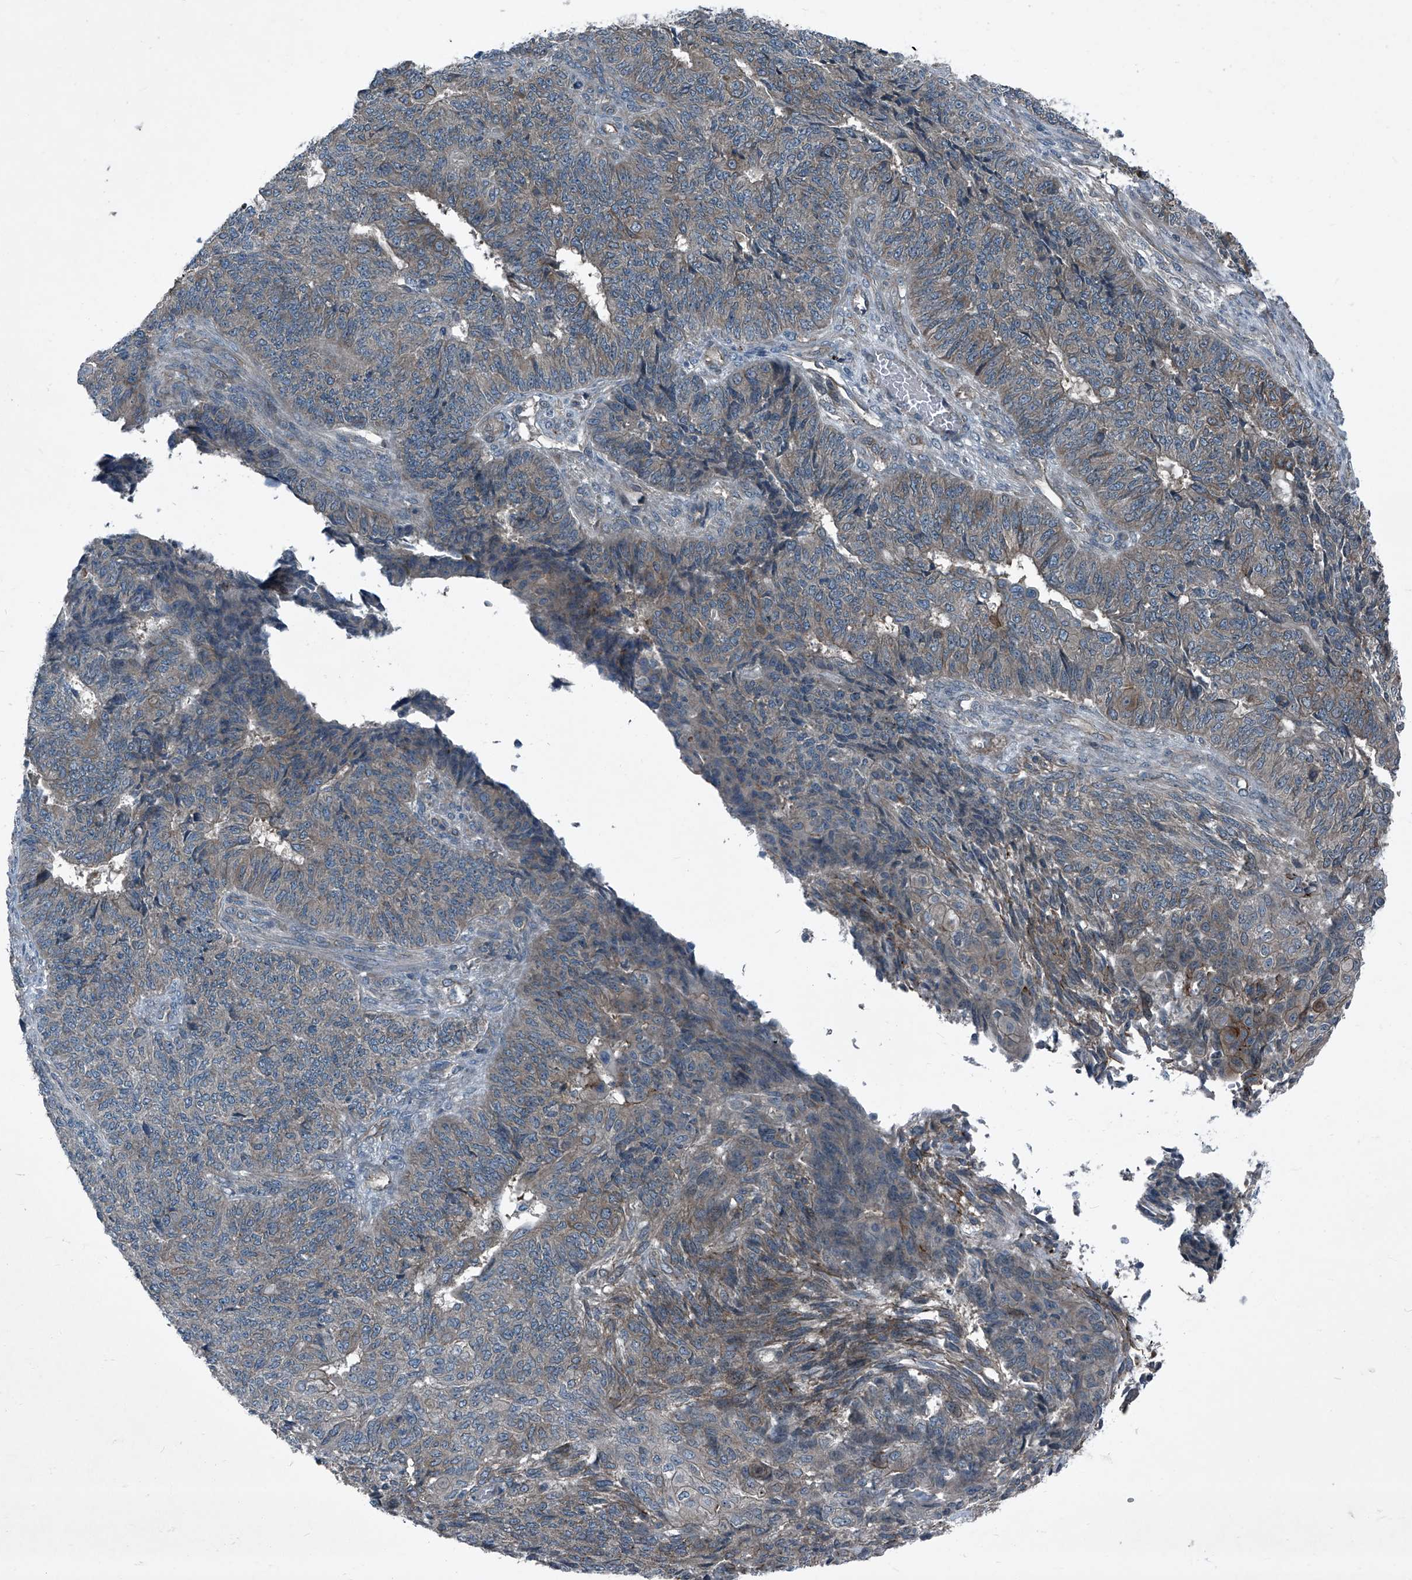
{"staining": {"intensity": "weak", "quantity": "<25%", "location": "cytoplasmic/membranous"}, "tissue": "endometrial cancer", "cell_type": "Tumor cells", "image_type": "cancer", "snomed": [{"axis": "morphology", "description": "Adenocarcinoma, NOS"}, {"axis": "topography", "description": "Endometrium"}], "caption": "Endometrial adenocarcinoma was stained to show a protein in brown. There is no significant positivity in tumor cells.", "gene": "SENP2", "patient": {"sex": "female", "age": 32}}